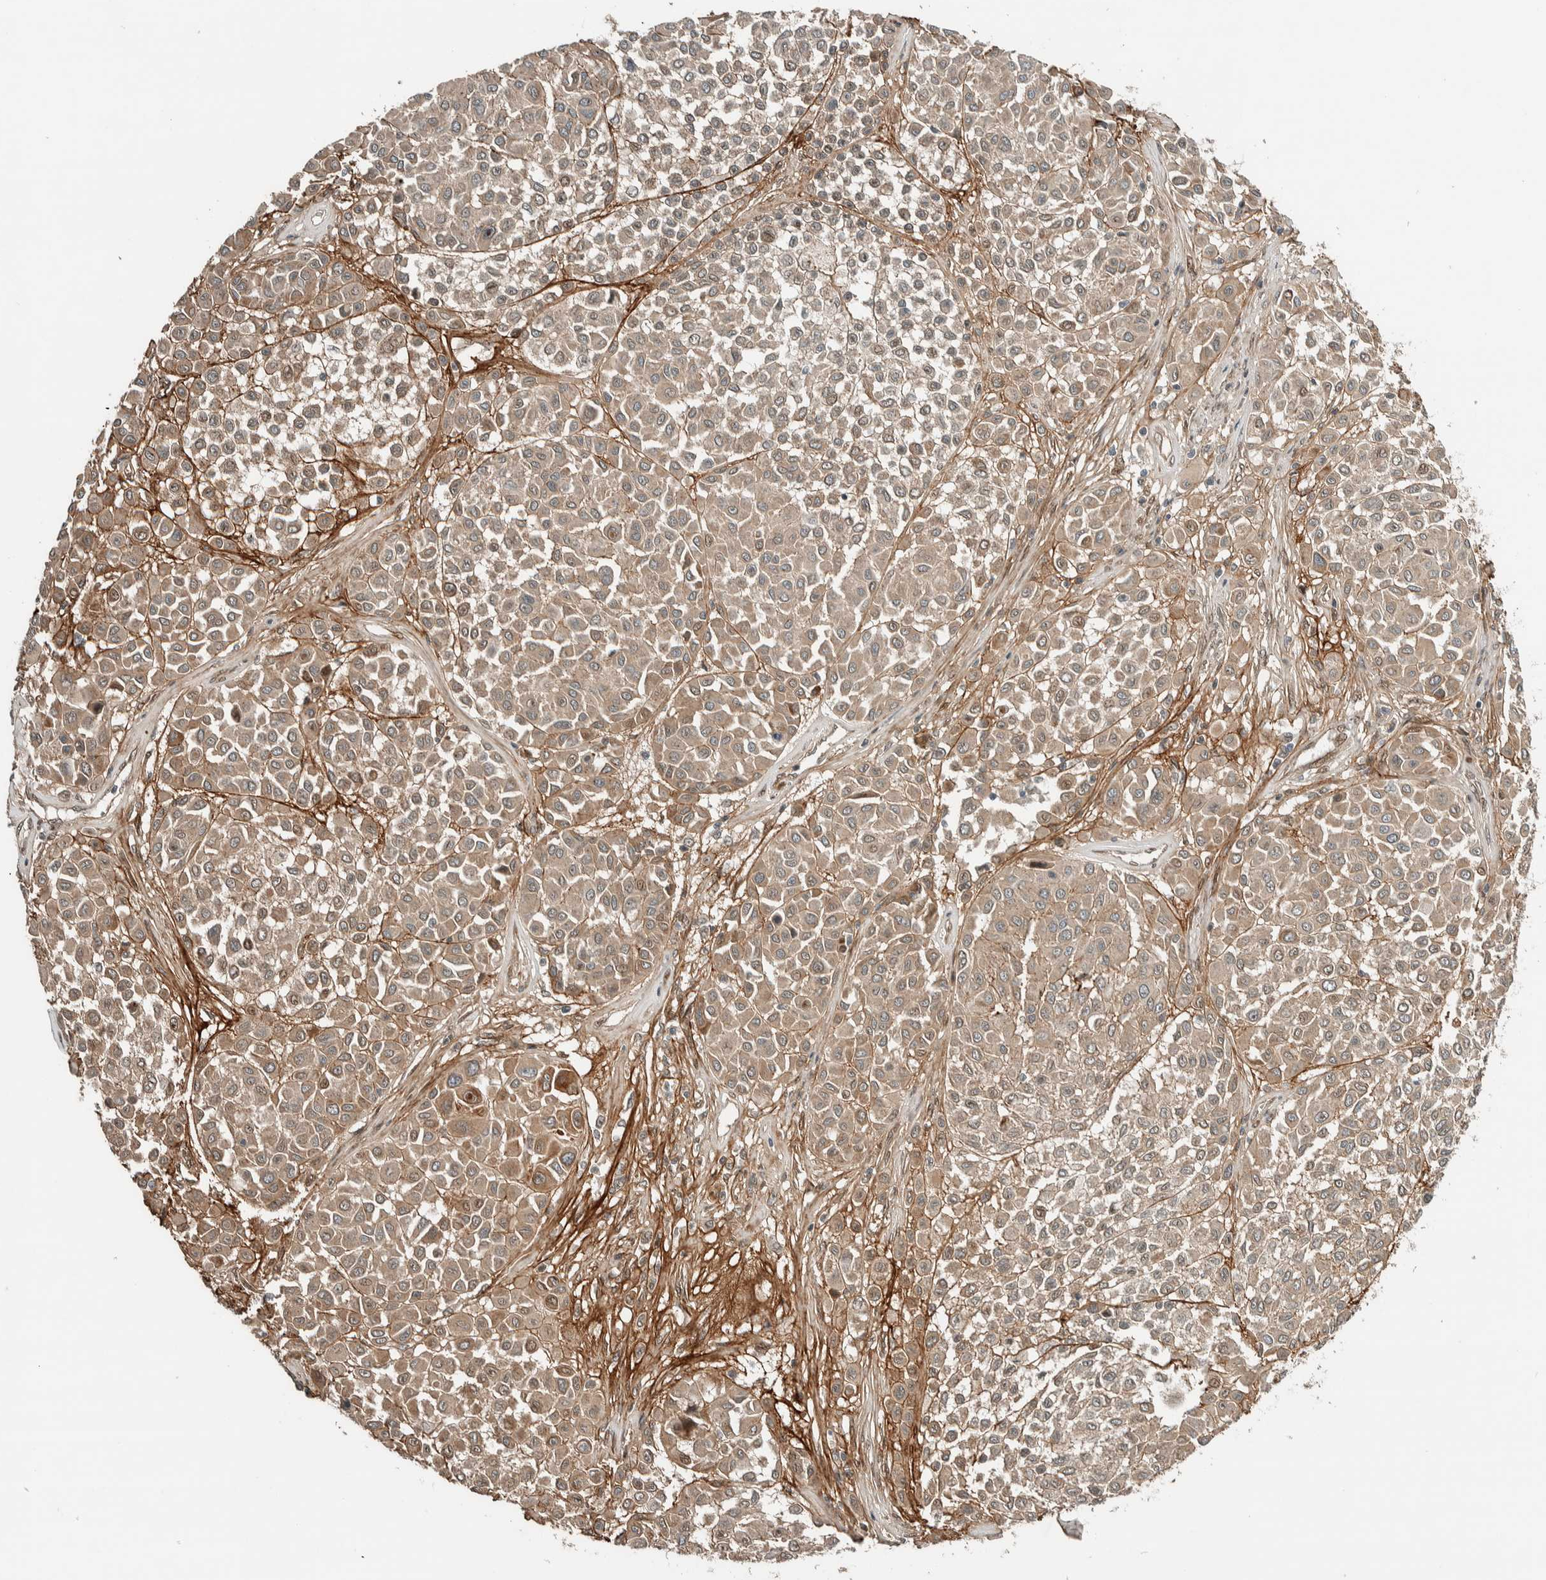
{"staining": {"intensity": "weak", "quantity": ">75%", "location": "cytoplasmic/membranous"}, "tissue": "melanoma", "cell_type": "Tumor cells", "image_type": "cancer", "snomed": [{"axis": "morphology", "description": "Malignant melanoma, Metastatic site"}, {"axis": "topography", "description": "Soft tissue"}], "caption": "Immunohistochemistry (IHC) histopathology image of human melanoma stained for a protein (brown), which displays low levels of weak cytoplasmic/membranous positivity in about >75% of tumor cells.", "gene": "STXBP4", "patient": {"sex": "male", "age": 41}}